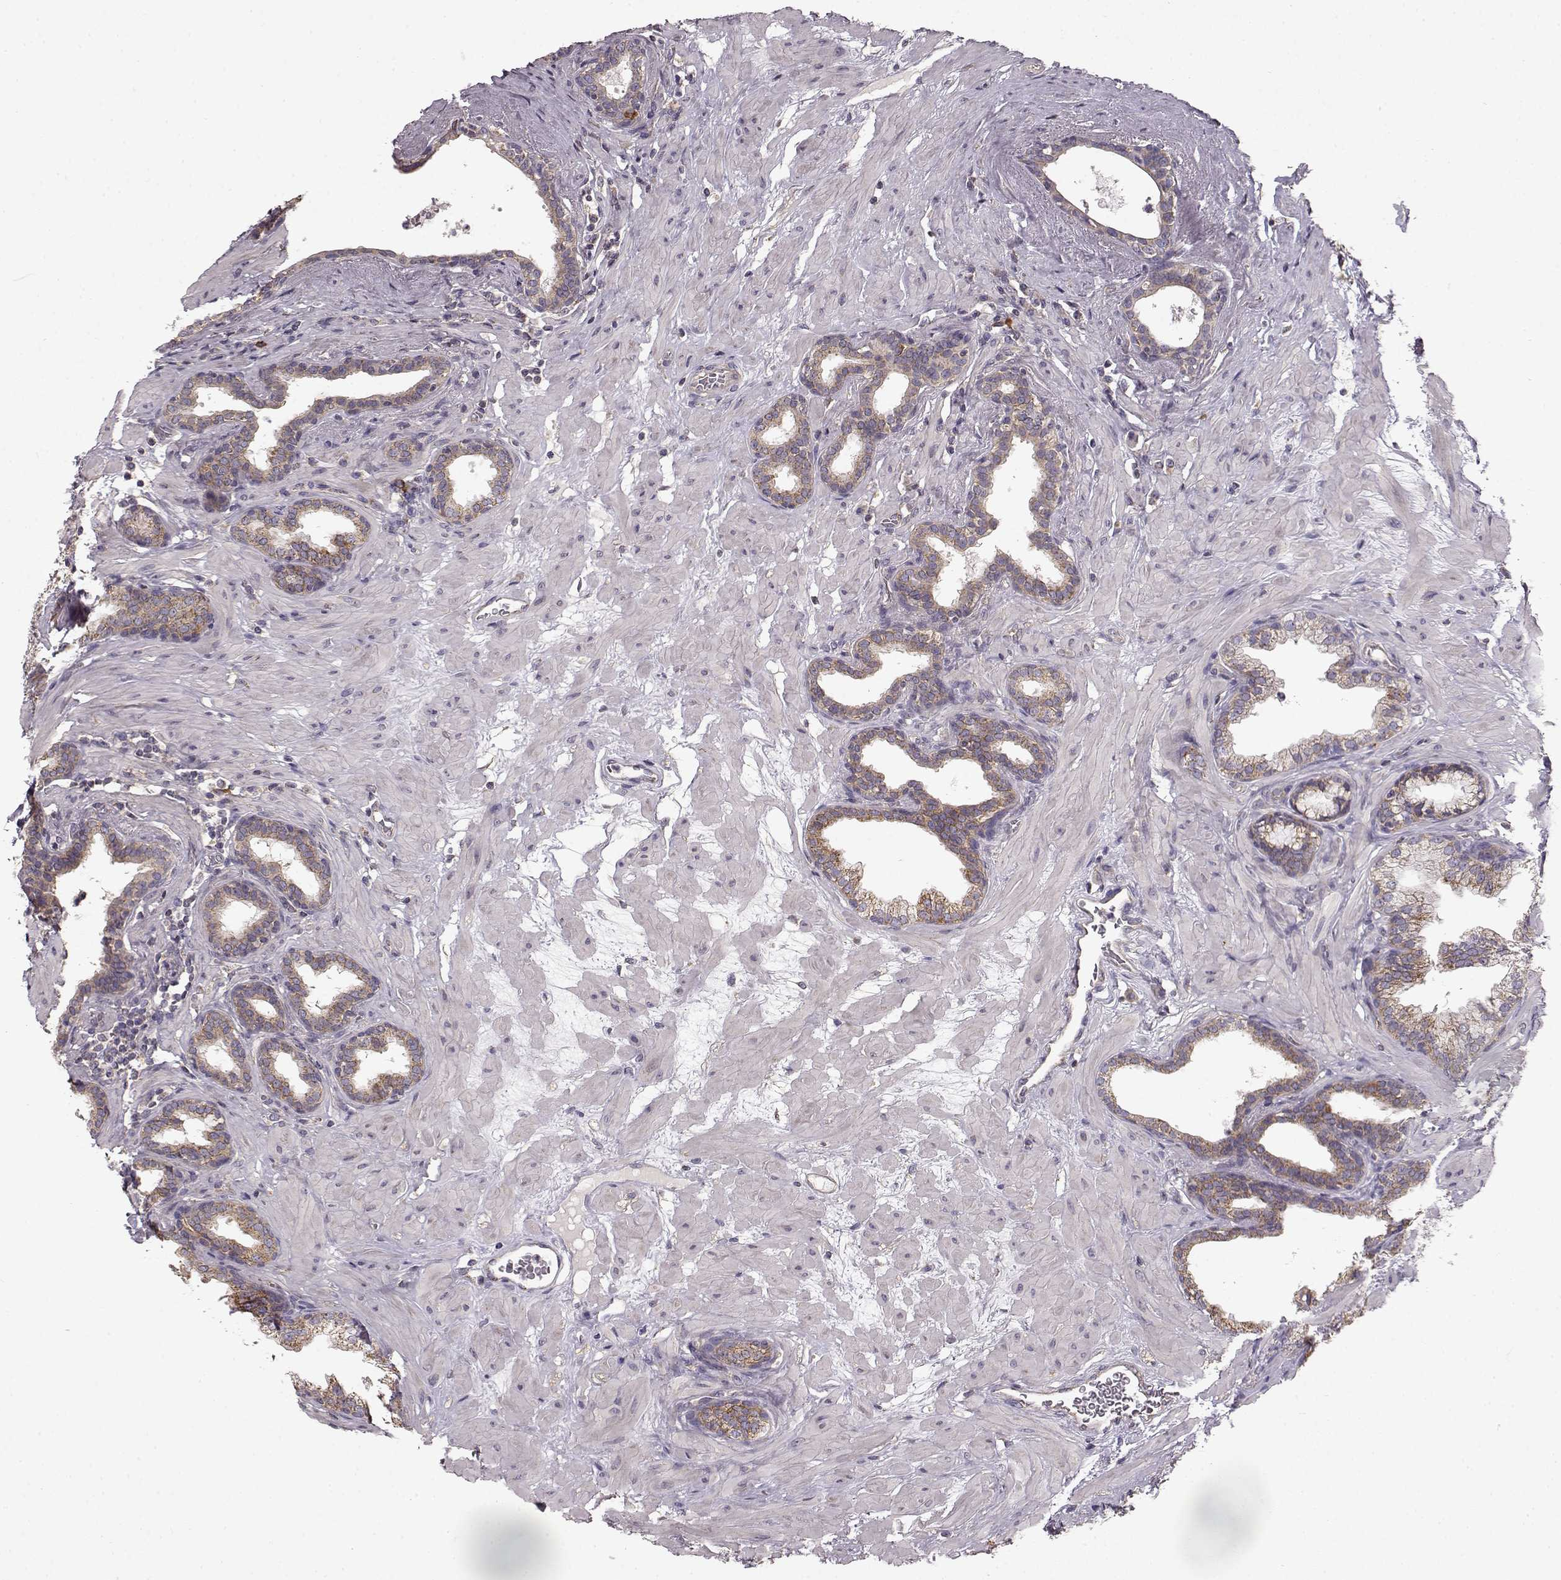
{"staining": {"intensity": "moderate", "quantity": ">75%", "location": "cytoplasmic/membranous"}, "tissue": "prostate", "cell_type": "Glandular cells", "image_type": "normal", "snomed": [{"axis": "morphology", "description": "Normal tissue, NOS"}, {"axis": "topography", "description": "Prostate"}], "caption": "There is medium levels of moderate cytoplasmic/membranous expression in glandular cells of normal prostate, as demonstrated by immunohistochemical staining (brown color).", "gene": "ERBB3", "patient": {"sex": "male", "age": 37}}